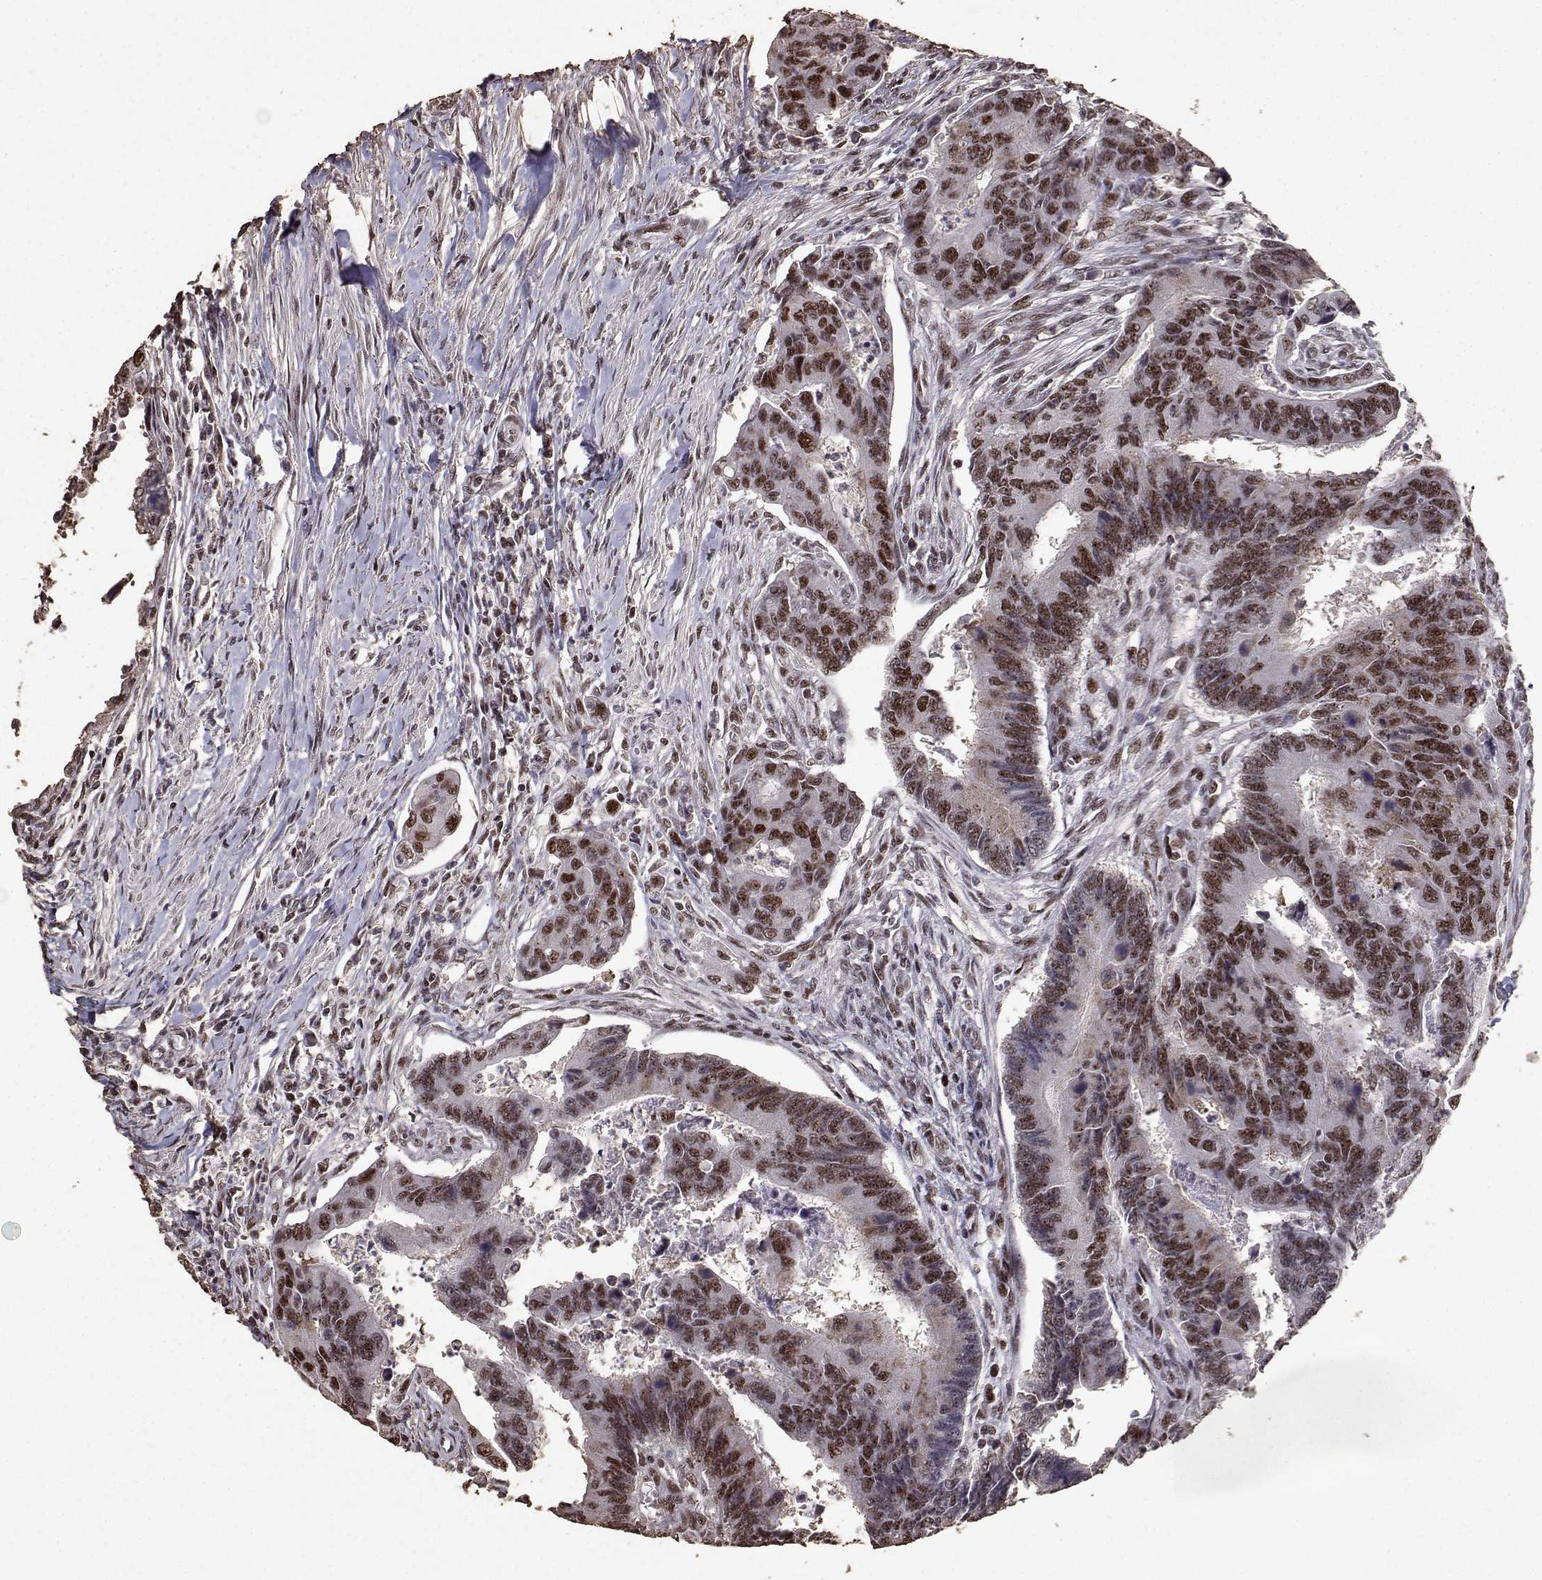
{"staining": {"intensity": "moderate", "quantity": ">75%", "location": "nuclear"}, "tissue": "colorectal cancer", "cell_type": "Tumor cells", "image_type": "cancer", "snomed": [{"axis": "morphology", "description": "Adenocarcinoma, NOS"}, {"axis": "topography", "description": "Colon"}], "caption": "Immunohistochemistry of adenocarcinoma (colorectal) reveals medium levels of moderate nuclear positivity in about >75% of tumor cells. (IHC, brightfield microscopy, high magnification).", "gene": "TOE1", "patient": {"sex": "female", "age": 67}}